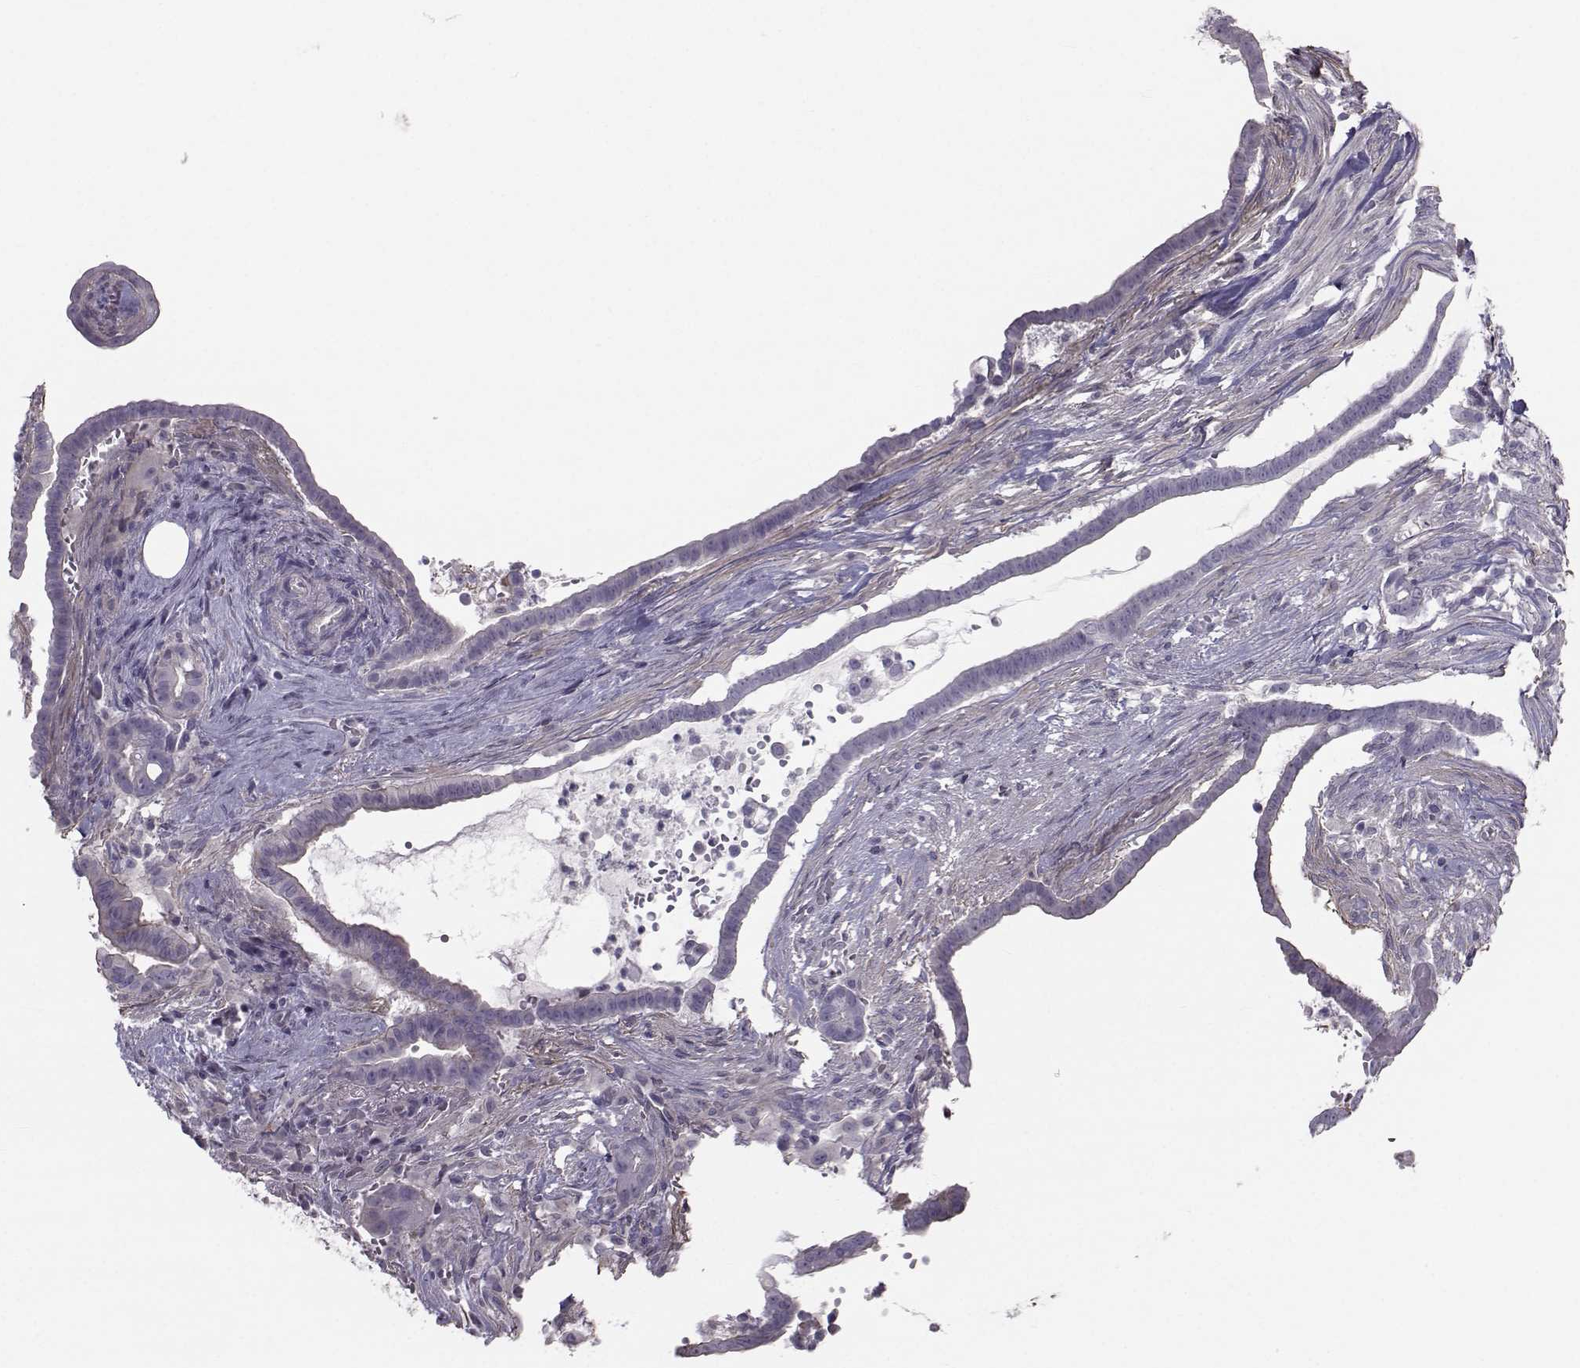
{"staining": {"intensity": "negative", "quantity": "none", "location": "none"}, "tissue": "pancreatic cancer", "cell_type": "Tumor cells", "image_type": "cancer", "snomed": [{"axis": "morphology", "description": "Adenocarcinoma, NOS"}, {"axis": "topography", "description": "Pancreas"}], "caption": "Pancreatic cancer stained for a protein using immunohistochemistry reveals no staining tumor cells.", "gene": "GARIN3", "patient": {"sex": "male", "age": 61}}